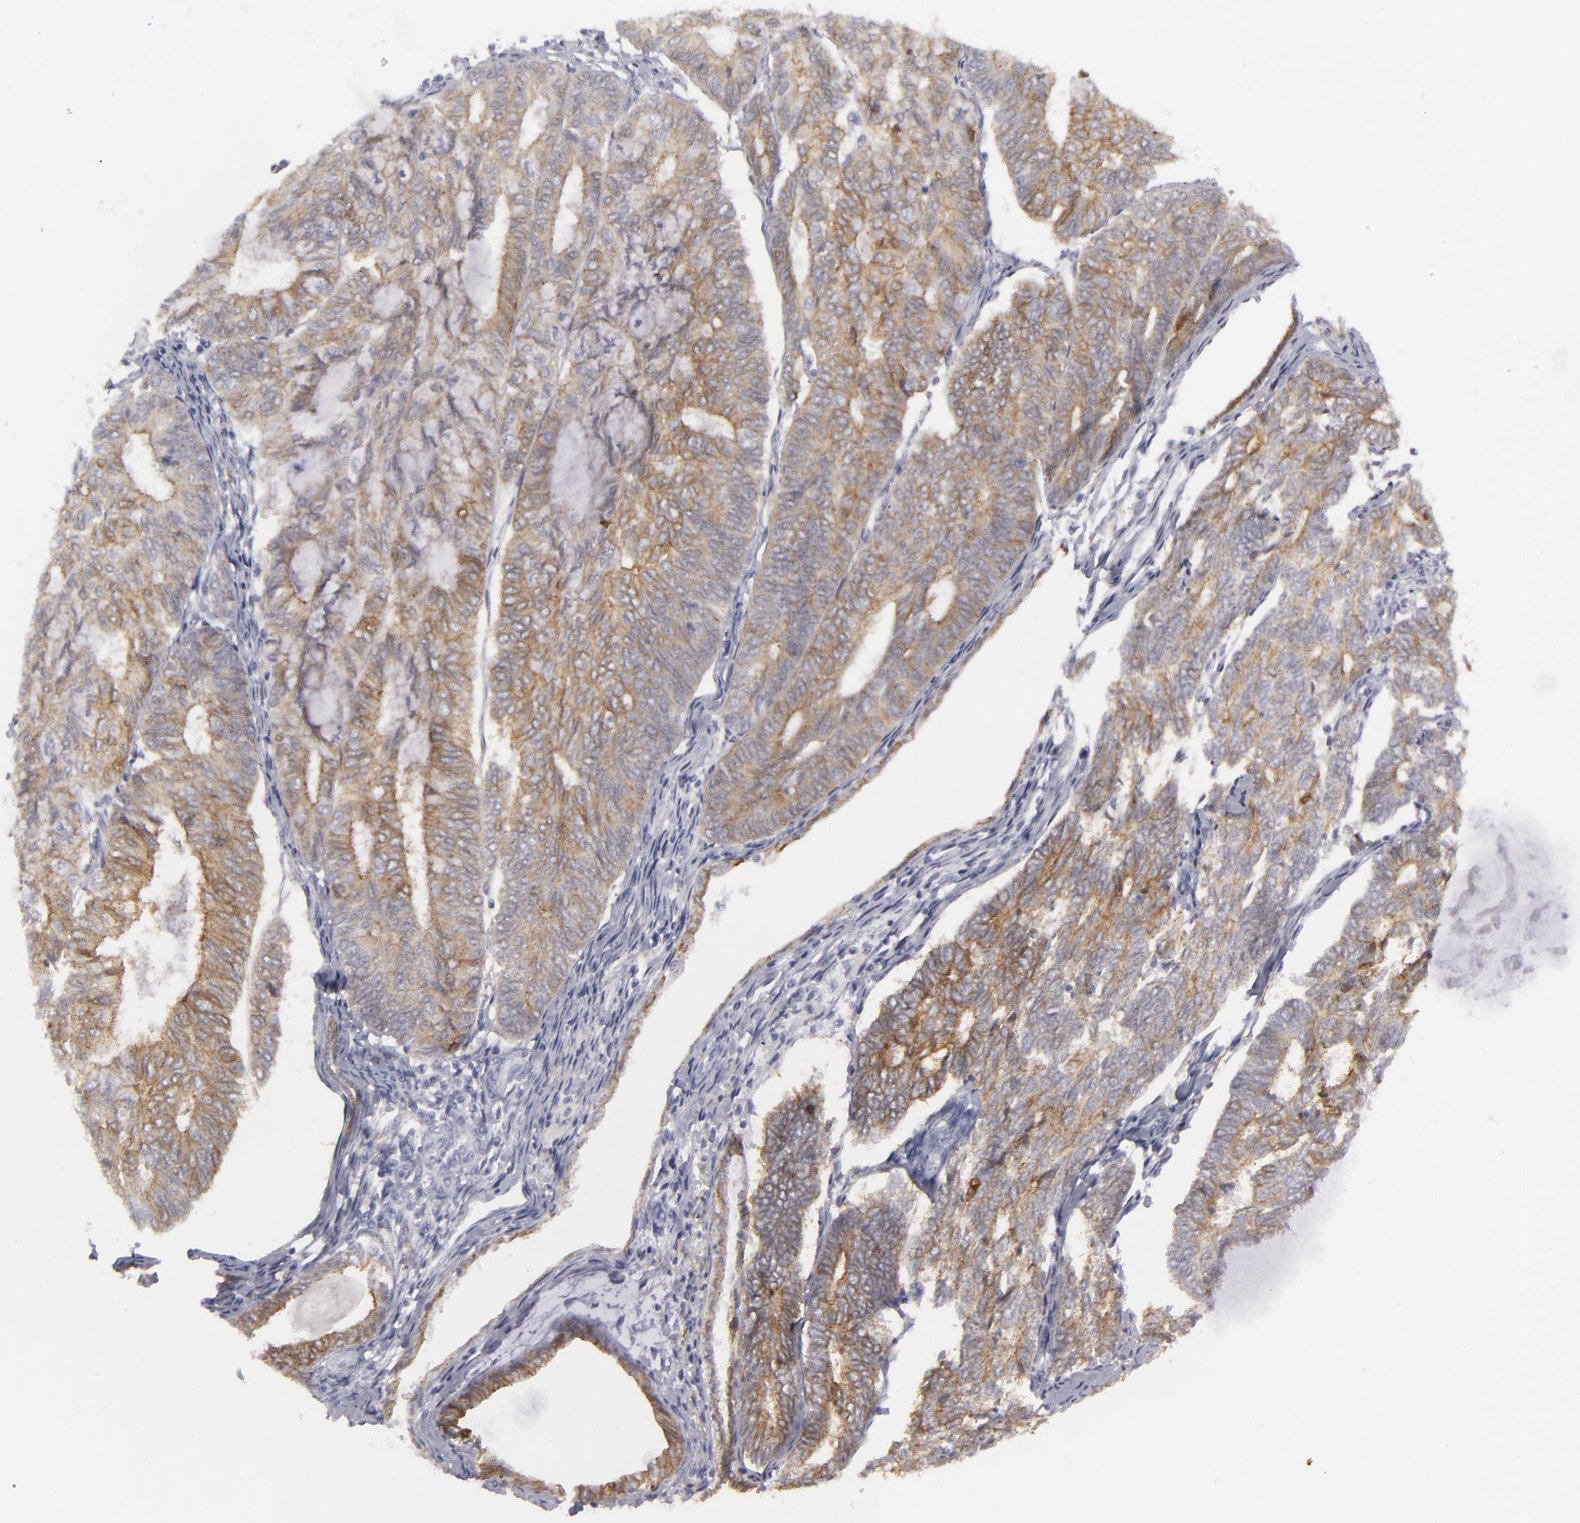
{"staining": {"intensity": "moderate", "quantity": ">75%", "location": "cytoplasmic/membranous"}, "tissue": "endometrial cancer", "cell_type": "Tumor cells", "image_type": "cancer", "snomed": [{"axis": "morphology", "description": "Adenocarcinoma, NOS"}, {"axis": "topography", "description": "Endometrium"}], "caption": "Tumor cells exhibit moderate cytoplasmic/membranous positivity in approximately >75% of cells in adenocarcinoma (endometrial). (Brightfield microscopy of DAB IHC at high magnification).", "gene": "JUP", "patient": {"sex": "female", "age": 59}}